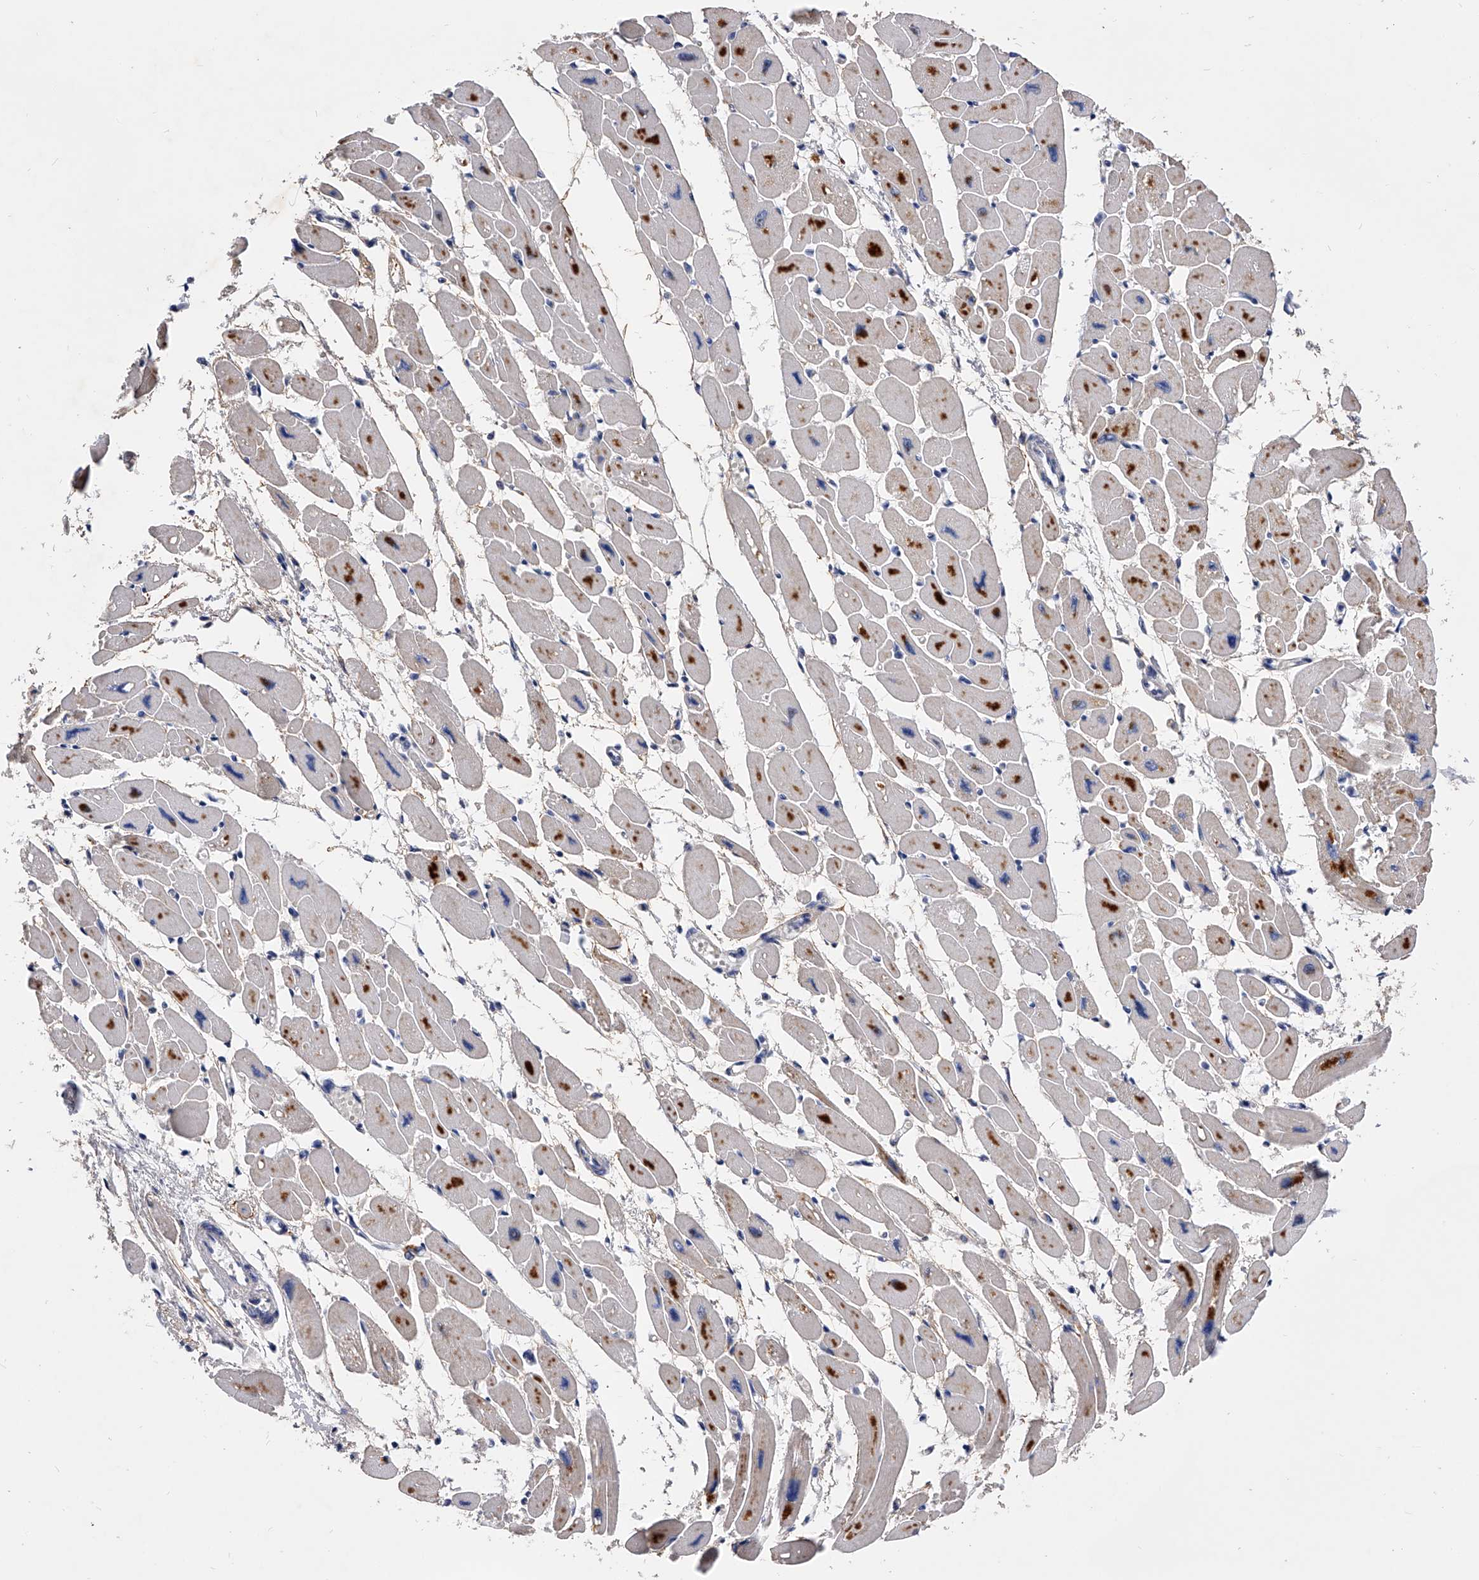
{"staining": {"intensity": "moderate", "quantity": "<25%", "location": "cytoplasmic/membranous,nuclear"}, "tissue": "heart muscle", "cell_type": "Cardiomyocytes", "image_type": "normal", "snomed": [{"axis": "morphology", "description": "Normal tissue, NOS"}, {"axis": "topography", "description": "Heart"}], "caption": "Moderate cytoplasmic/membranous,nuclear staining is present in approximately <25% of cardiomyocytes in normal heart muscle.", "gene": "ZNF529", "patient": {"sex": "female", "age": 54}}